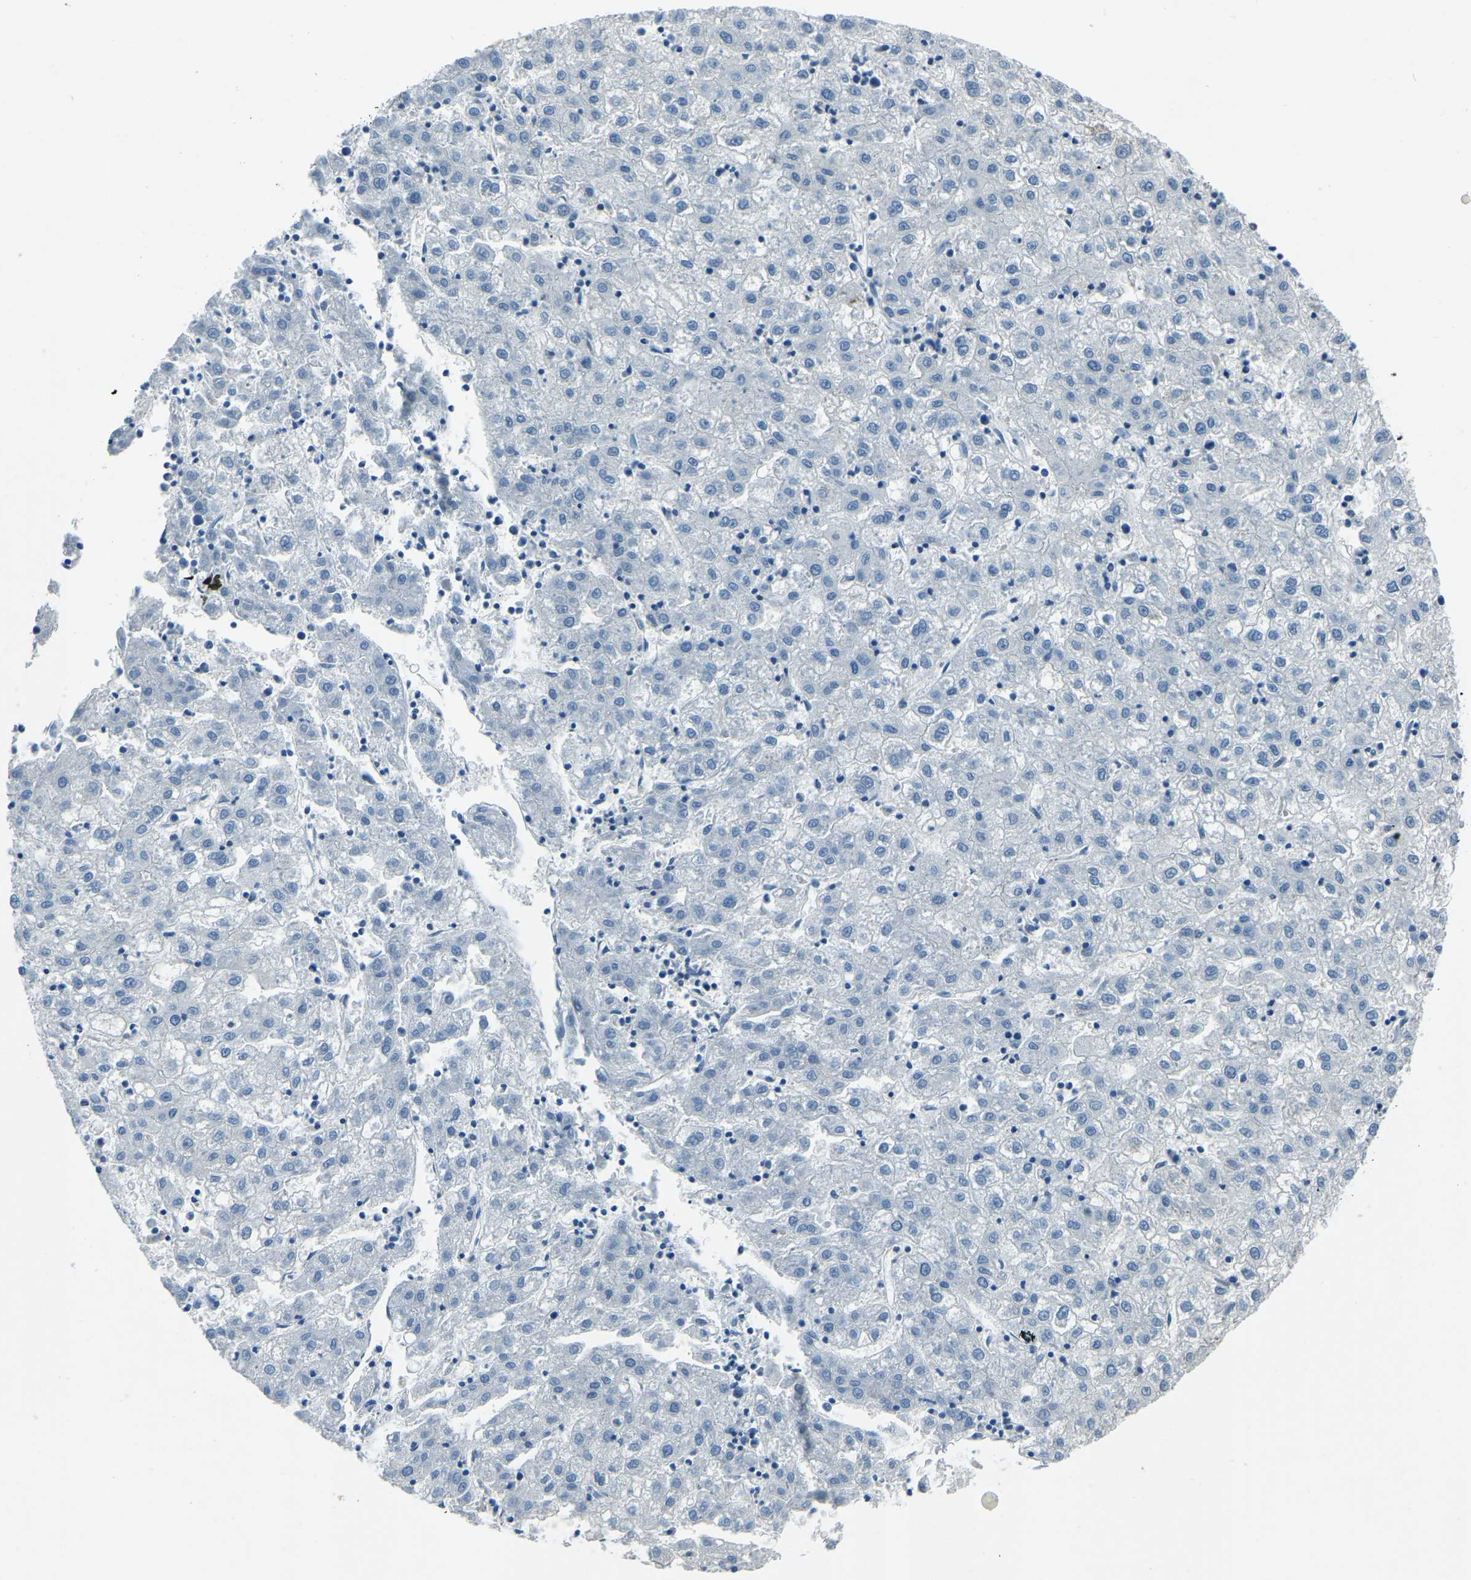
{"staining": {"intensity": "negative", "quantity": "none", "location": "none"}, "tissue": "liver cancer", "cell_type": "Tumor cells", "image_type": "cancer", "snomed": [{"axis": "morphology", "description": "Carcinoma, Hepatocellular, NOS"}, {"axis": "topography", "description": "Liver"}], "caption": "An IHC micrograph of liver cancer (hepatocellular carcinoma) is shown. There is no staining in tumor cells of liver cancer (hepatocellular carcinoma).", "gene": "XIRP1", "patient": {"sex": "male", "age": 72}}